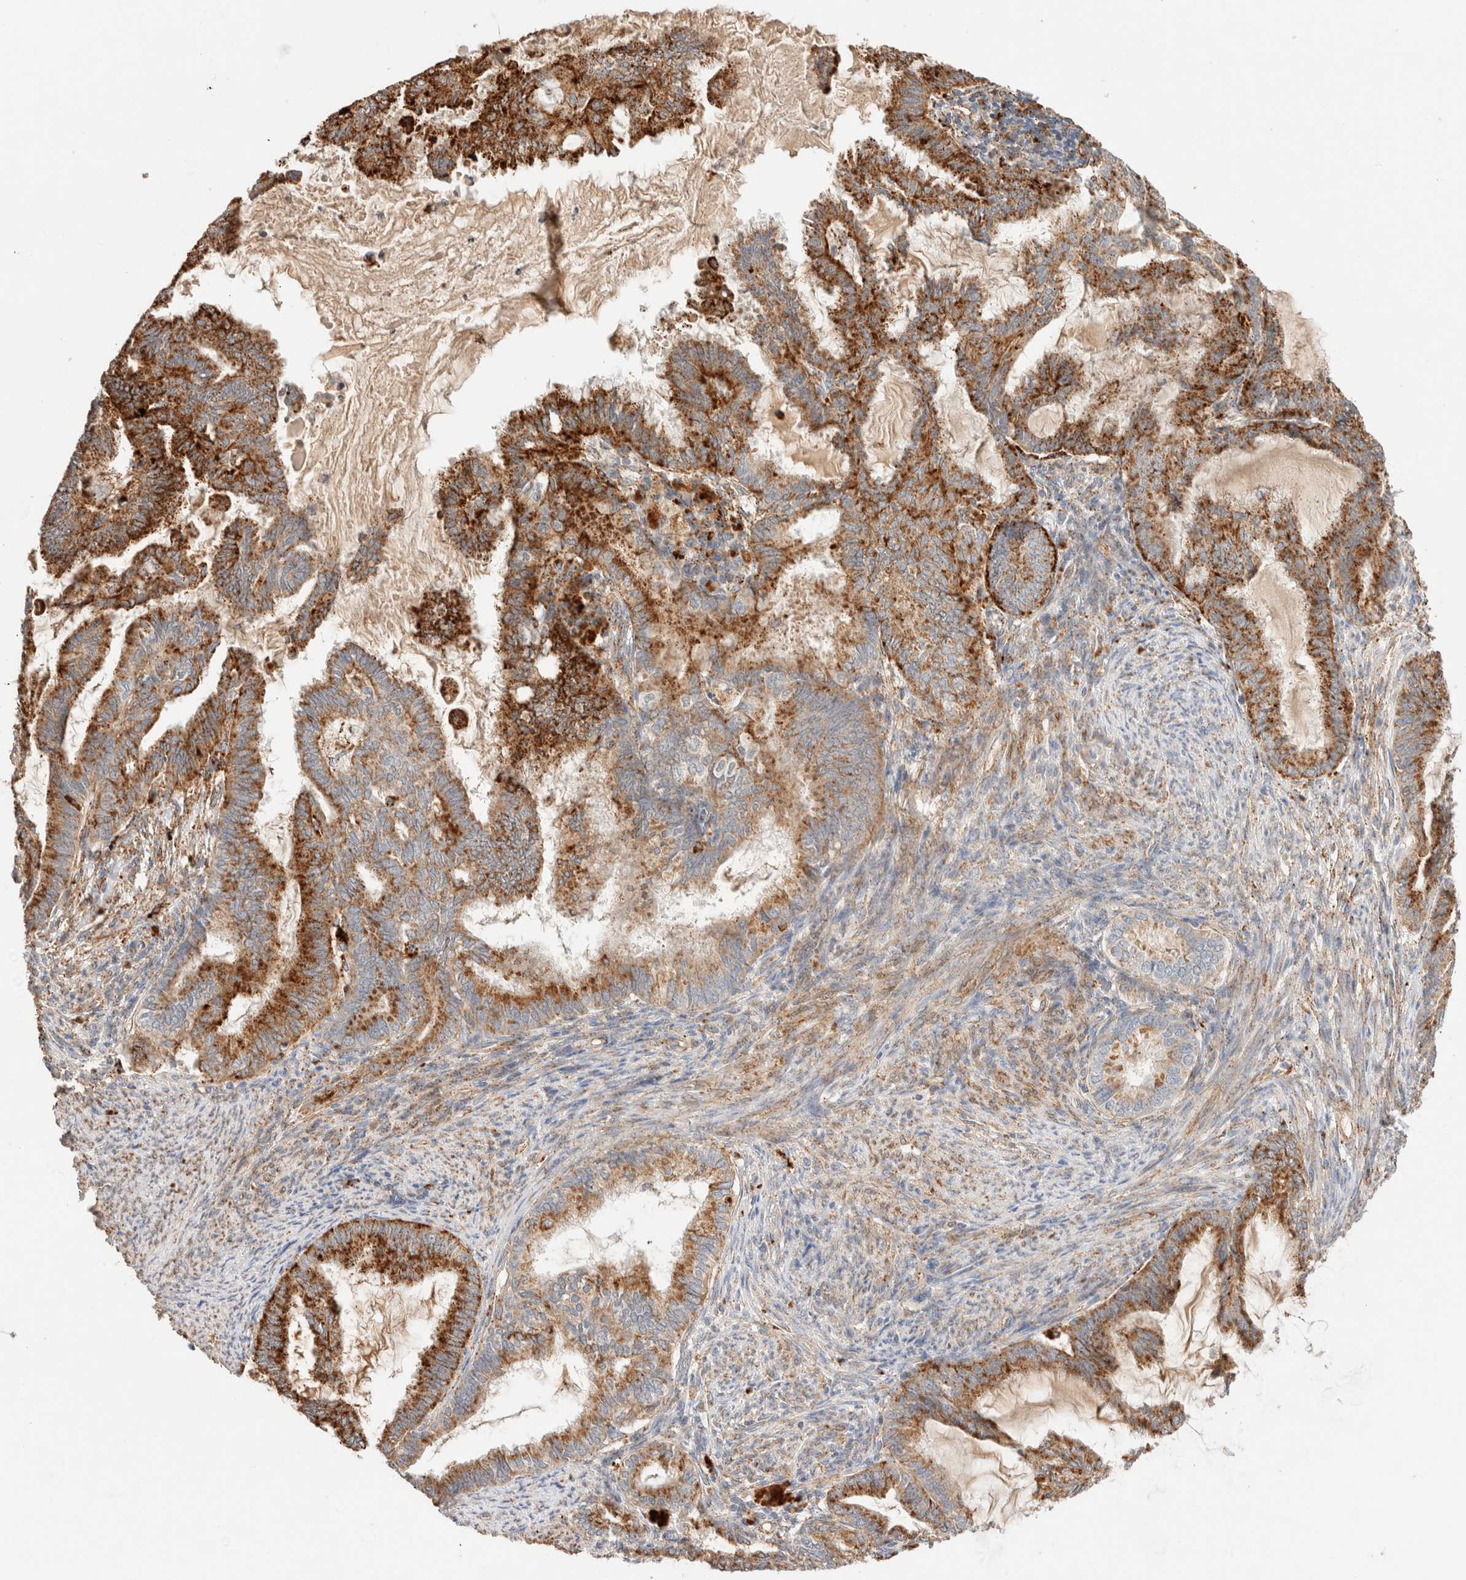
{"staining": {"intensity": "strong", "quantity": ">75%", "location": "cytoplasmic/membranous"}, "tissue": "endometrial cancer", "cell_type": "Tumor cells", "image_type": "cancer", "snomed": [{"axis": "morphology", "description": "Adenocarcinoma, NOS"}, {"axis": "topography", "description": "Endometrium"}], "caption": "A brown stain shows strong cytoplasmic/membranous expression of a protein in human endometrial cancer tumor cells. The protein is stained brown, and the nuclei are stained in blue (DAB IHC with brightfield microscopy, high magnification).", "gene": "RABEPK", "patient": {"sex": "female", "age": 86}}